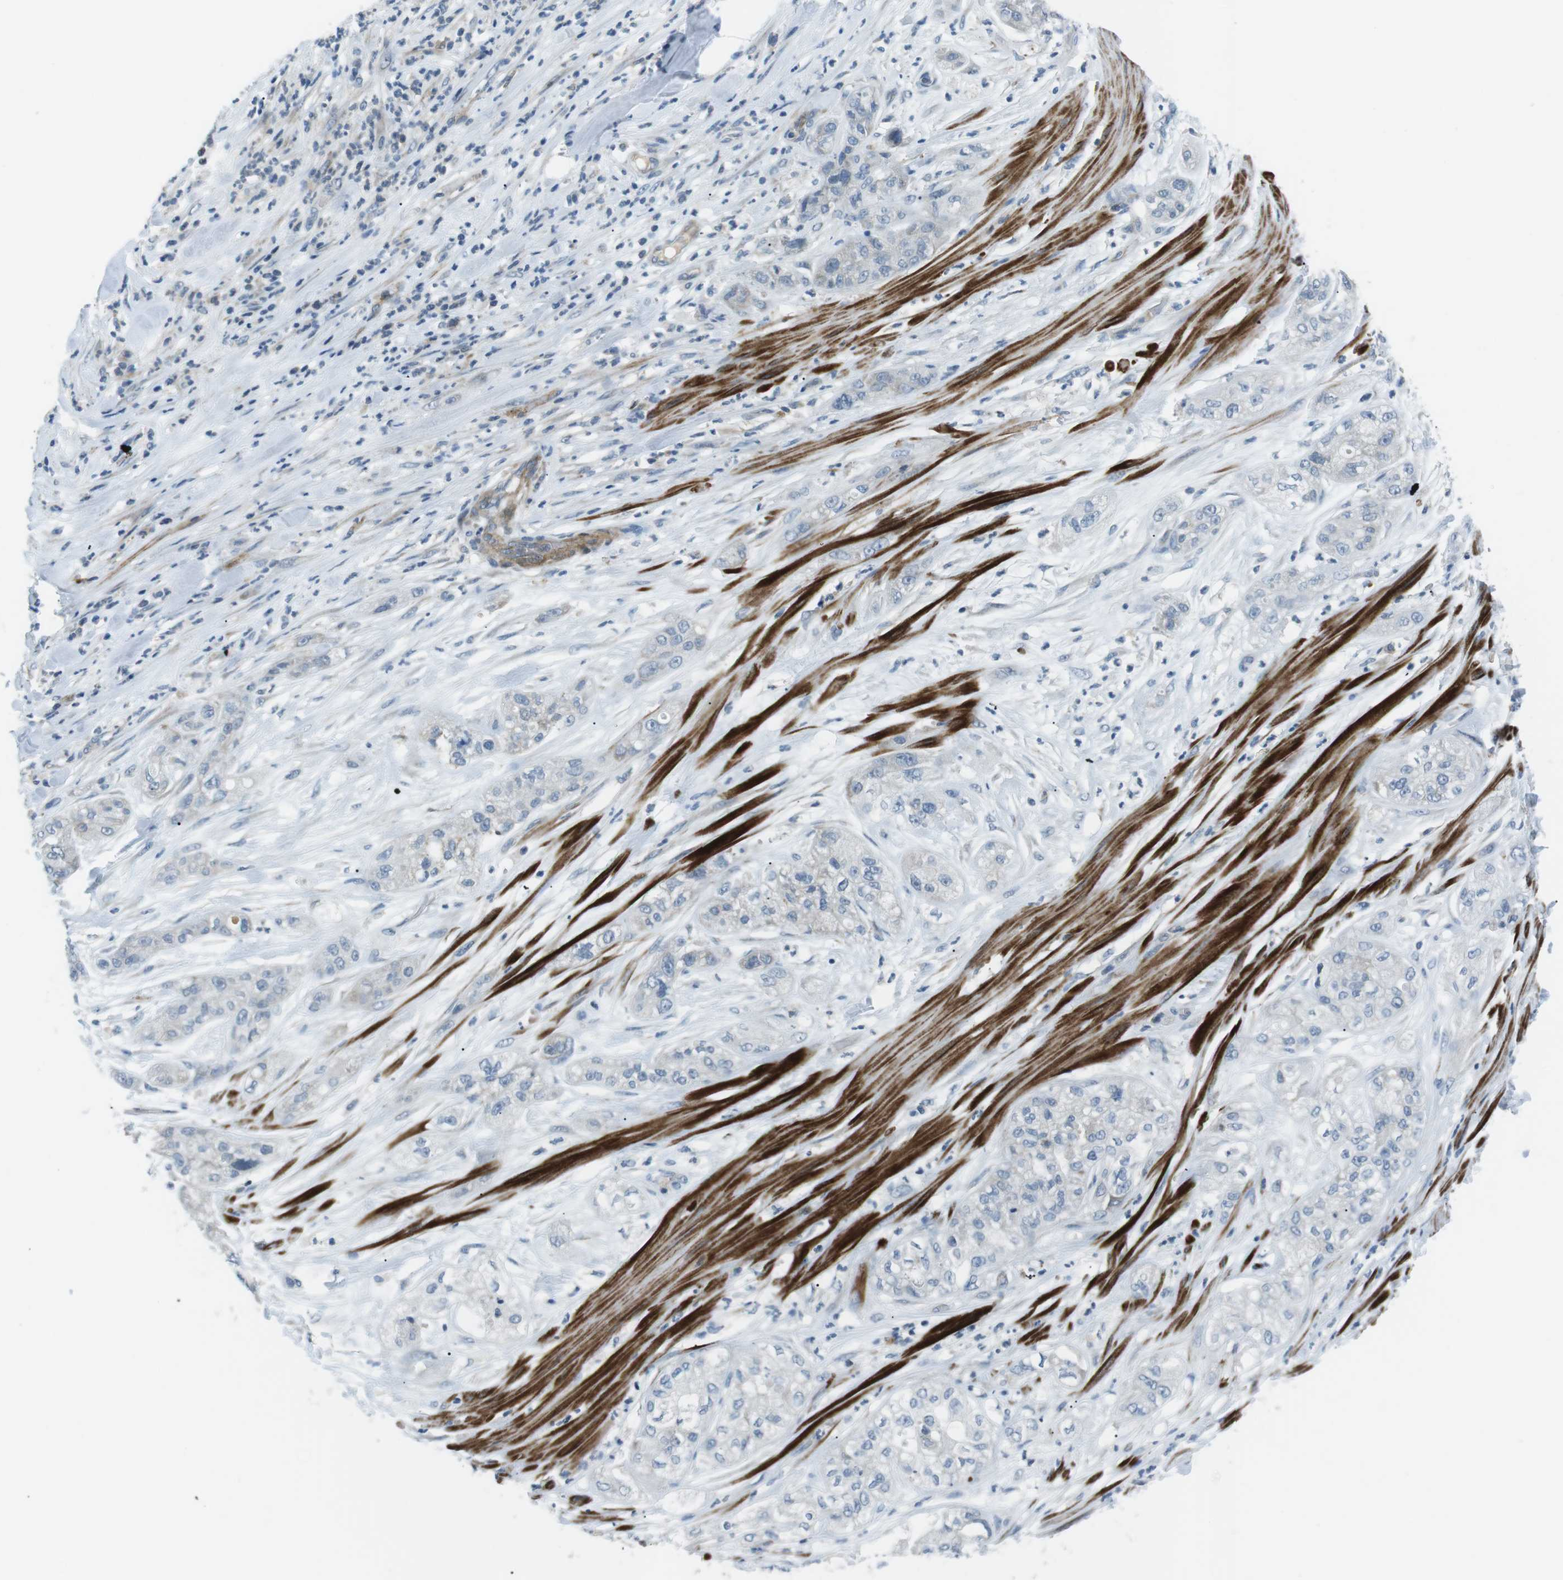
{"staining": {"intensity": "negative", "quantity": "none", "location": "none"}, "tissue": "pancreatic cancer", "cell_type": "Tumor cells", "image_type": "cancer", "snomed": [{"axis": "morphology", "description": "Adenocarcinoma, NOS"}, {"axis": "topography", "description": "Pancreas"}], "caption": "IHC of human pancreatic adenocarcinoma reveals no staining in tumor cells.", "gene": "ARVCF", "patient": {"sex": "female", "age": 78}}